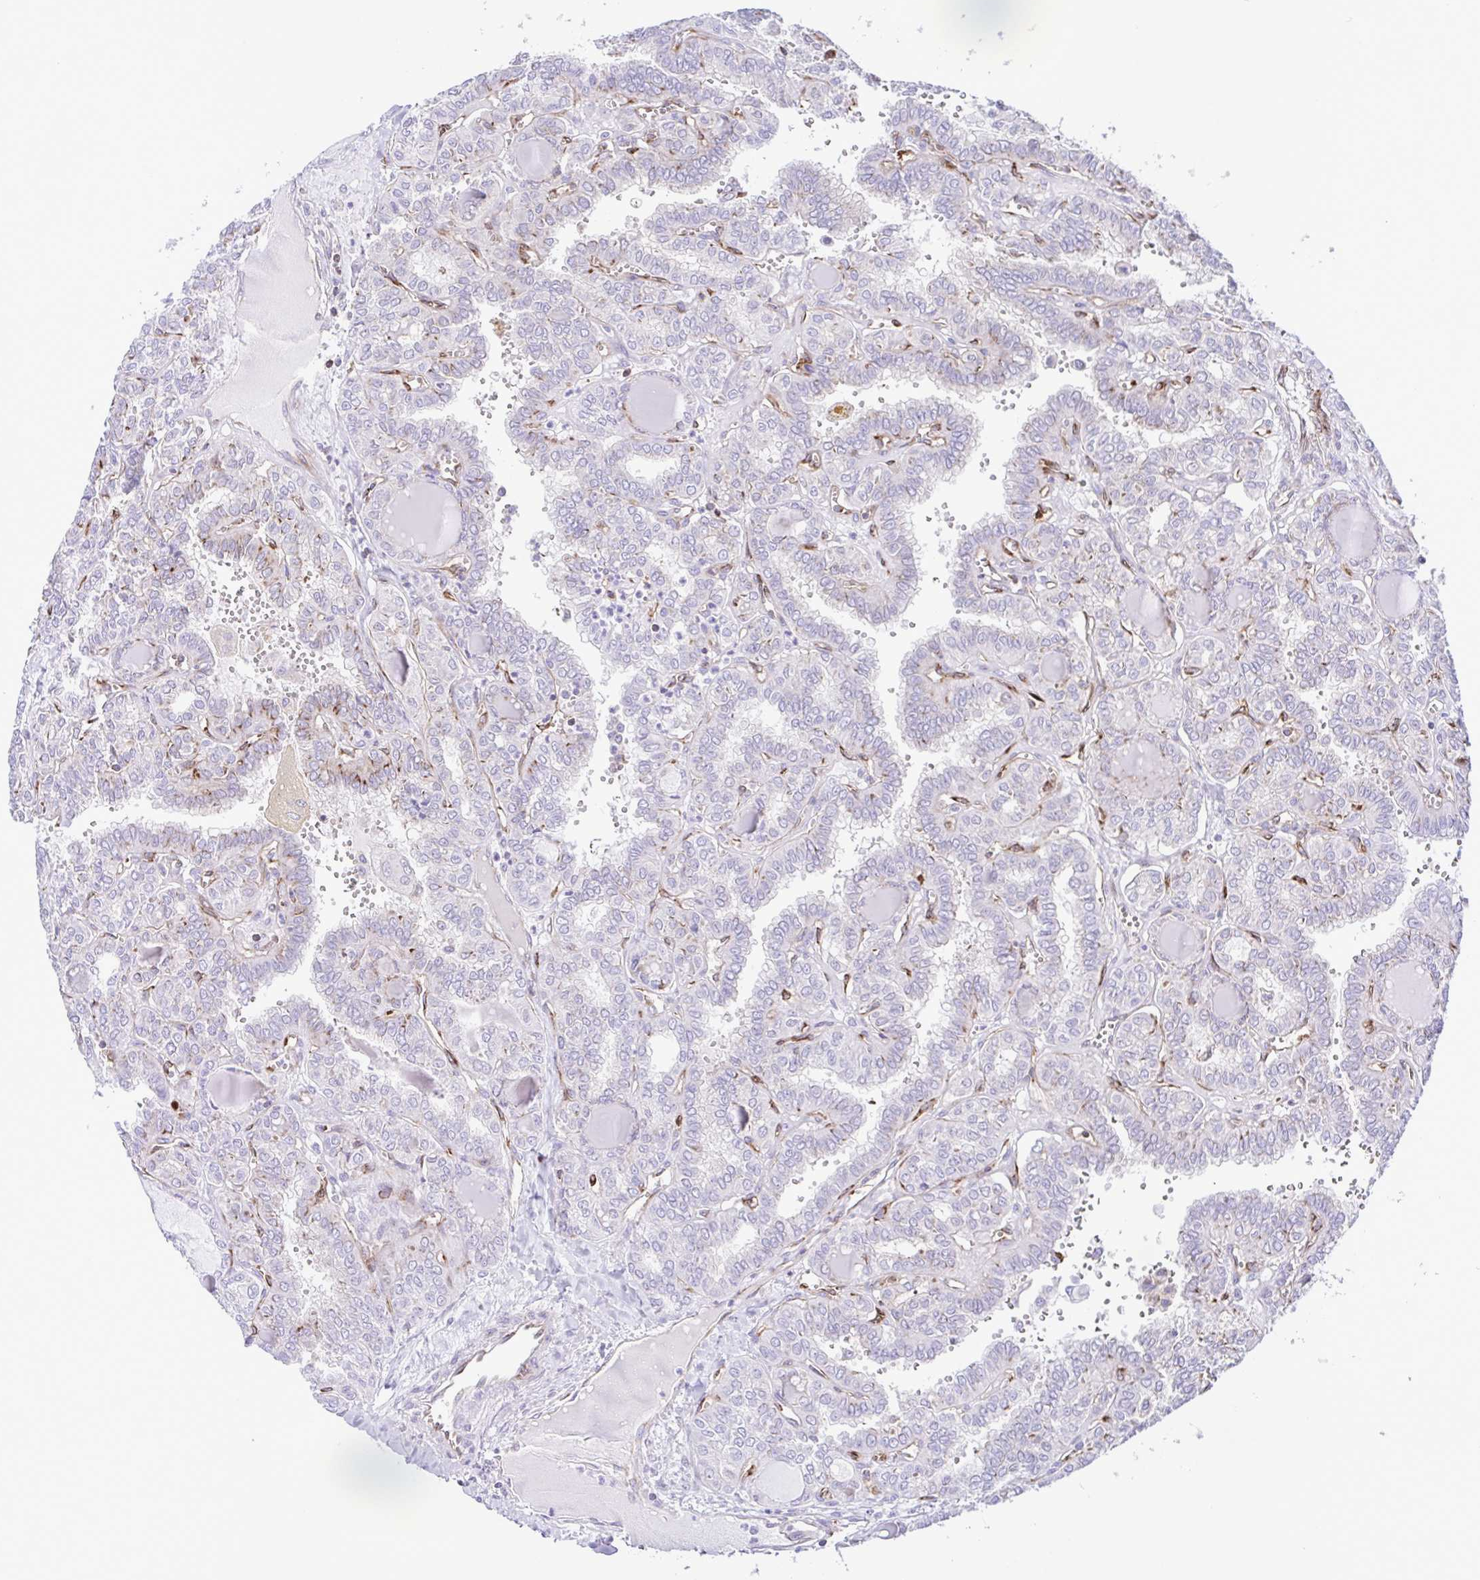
{"staining": {"intensity": "negative", "quantity": "none", "location": "none"}, "tissue": "thyroid cancer", "cell_type": "Tumor cells", "image_type": "cancer", "snomed": [{"axis": "morphology", "description": "Papillary adenocarcinoma, NOS"}, {"axis": "topography", "description": "Thyroid gland"}], "caption": "This is an immunohistochemistry (IHC) histopathology image of thyroid cancer. There is no staining in tumor cells.", "gene": "FLT1", "patient": {"sex": "female", "age": 41}}